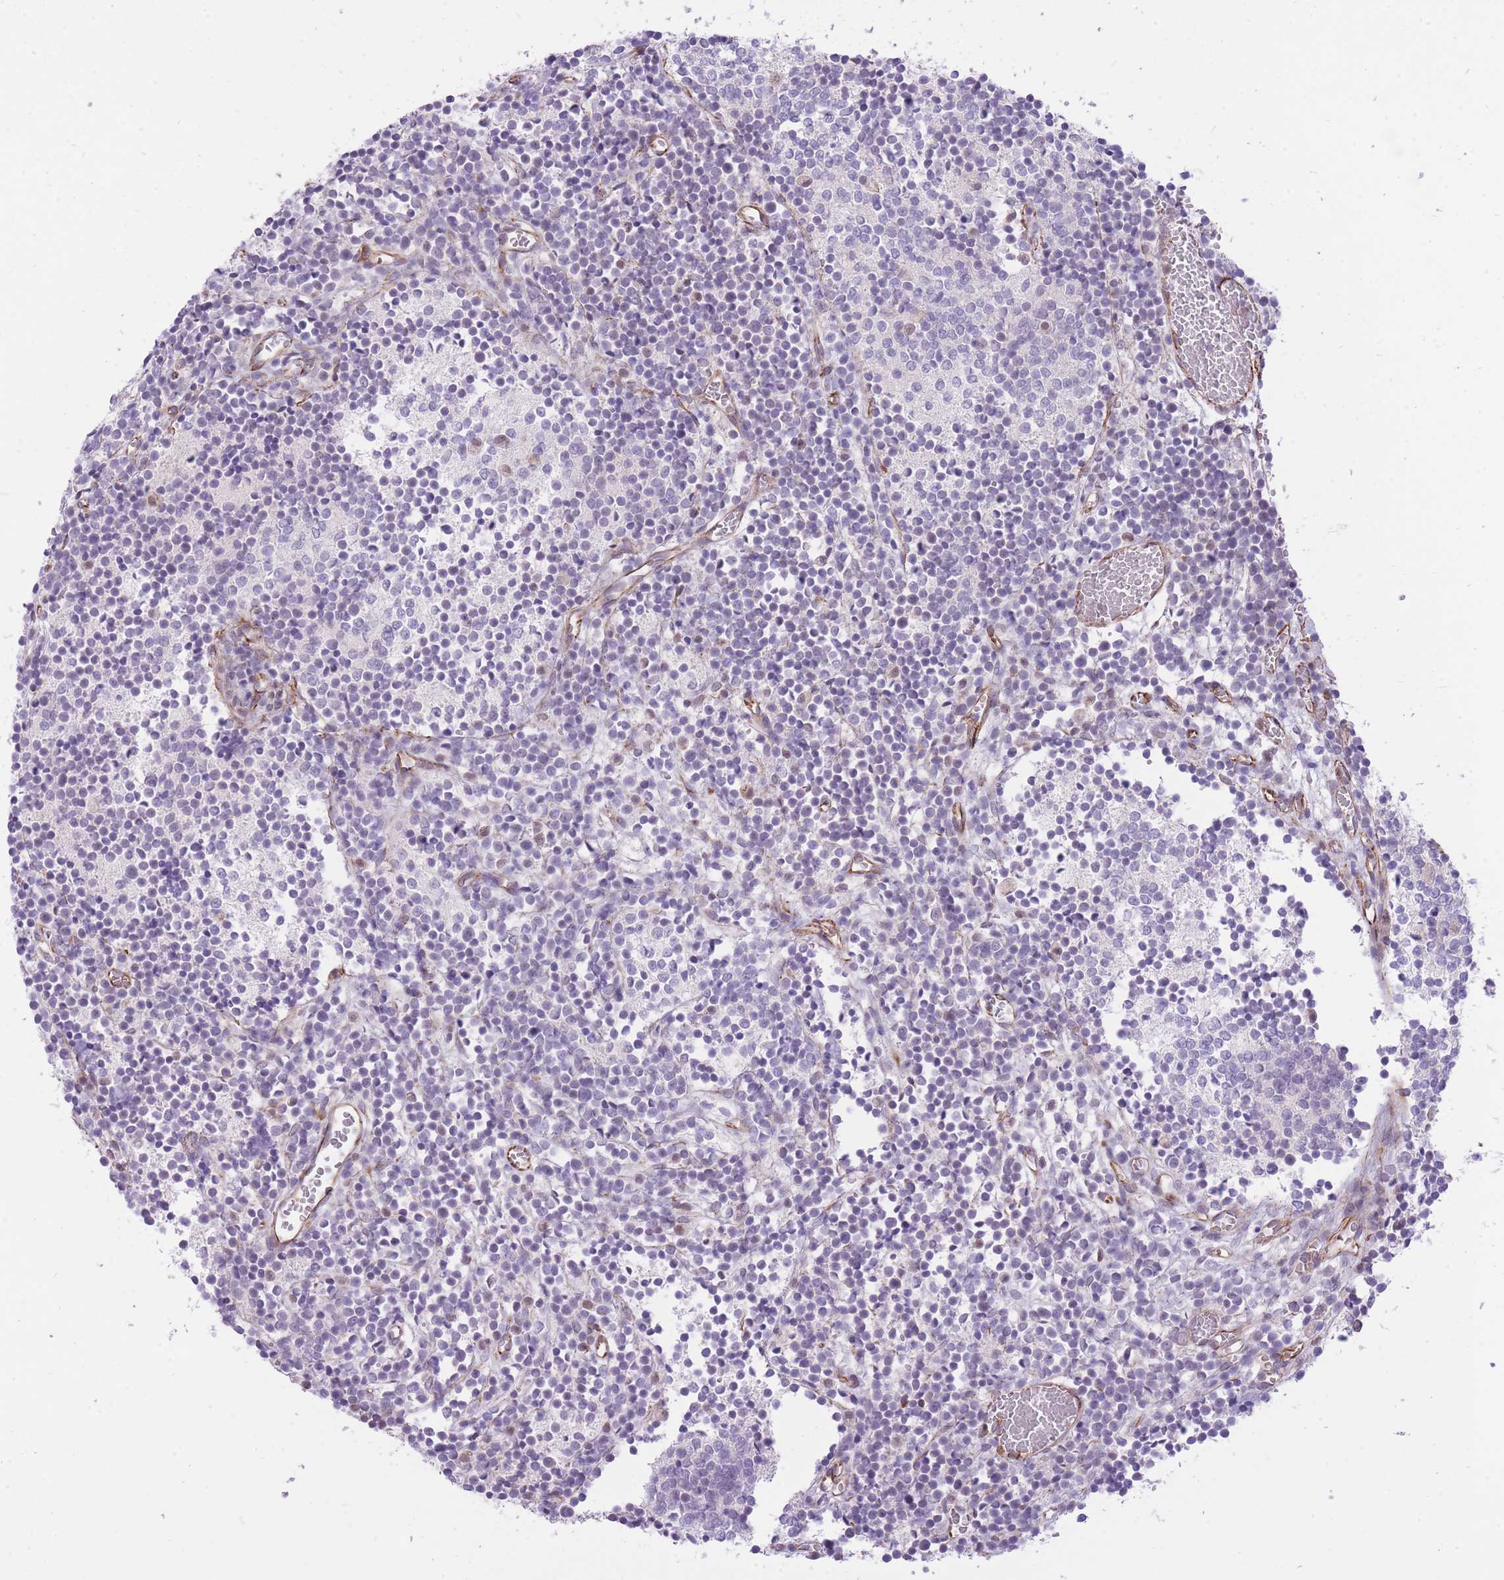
{"staining": {"intensity": "negative", "quantity": "none", "location": "none"}, "tissue": "glioma", "cell_type": "Tumor cells", "image_type": "cancer", "snomed": [{"axis": "morphology", "description": "Glioma, malignant, Low grade"}, {"axis": "topography", "description": "Brain"}], "caption": "This is an immunohistochemistry (IHC) micrograph of glioma. There is no positivity in tumor cells.", "gene": "ELL", "patient": {"sex": "female", "age": 1}}